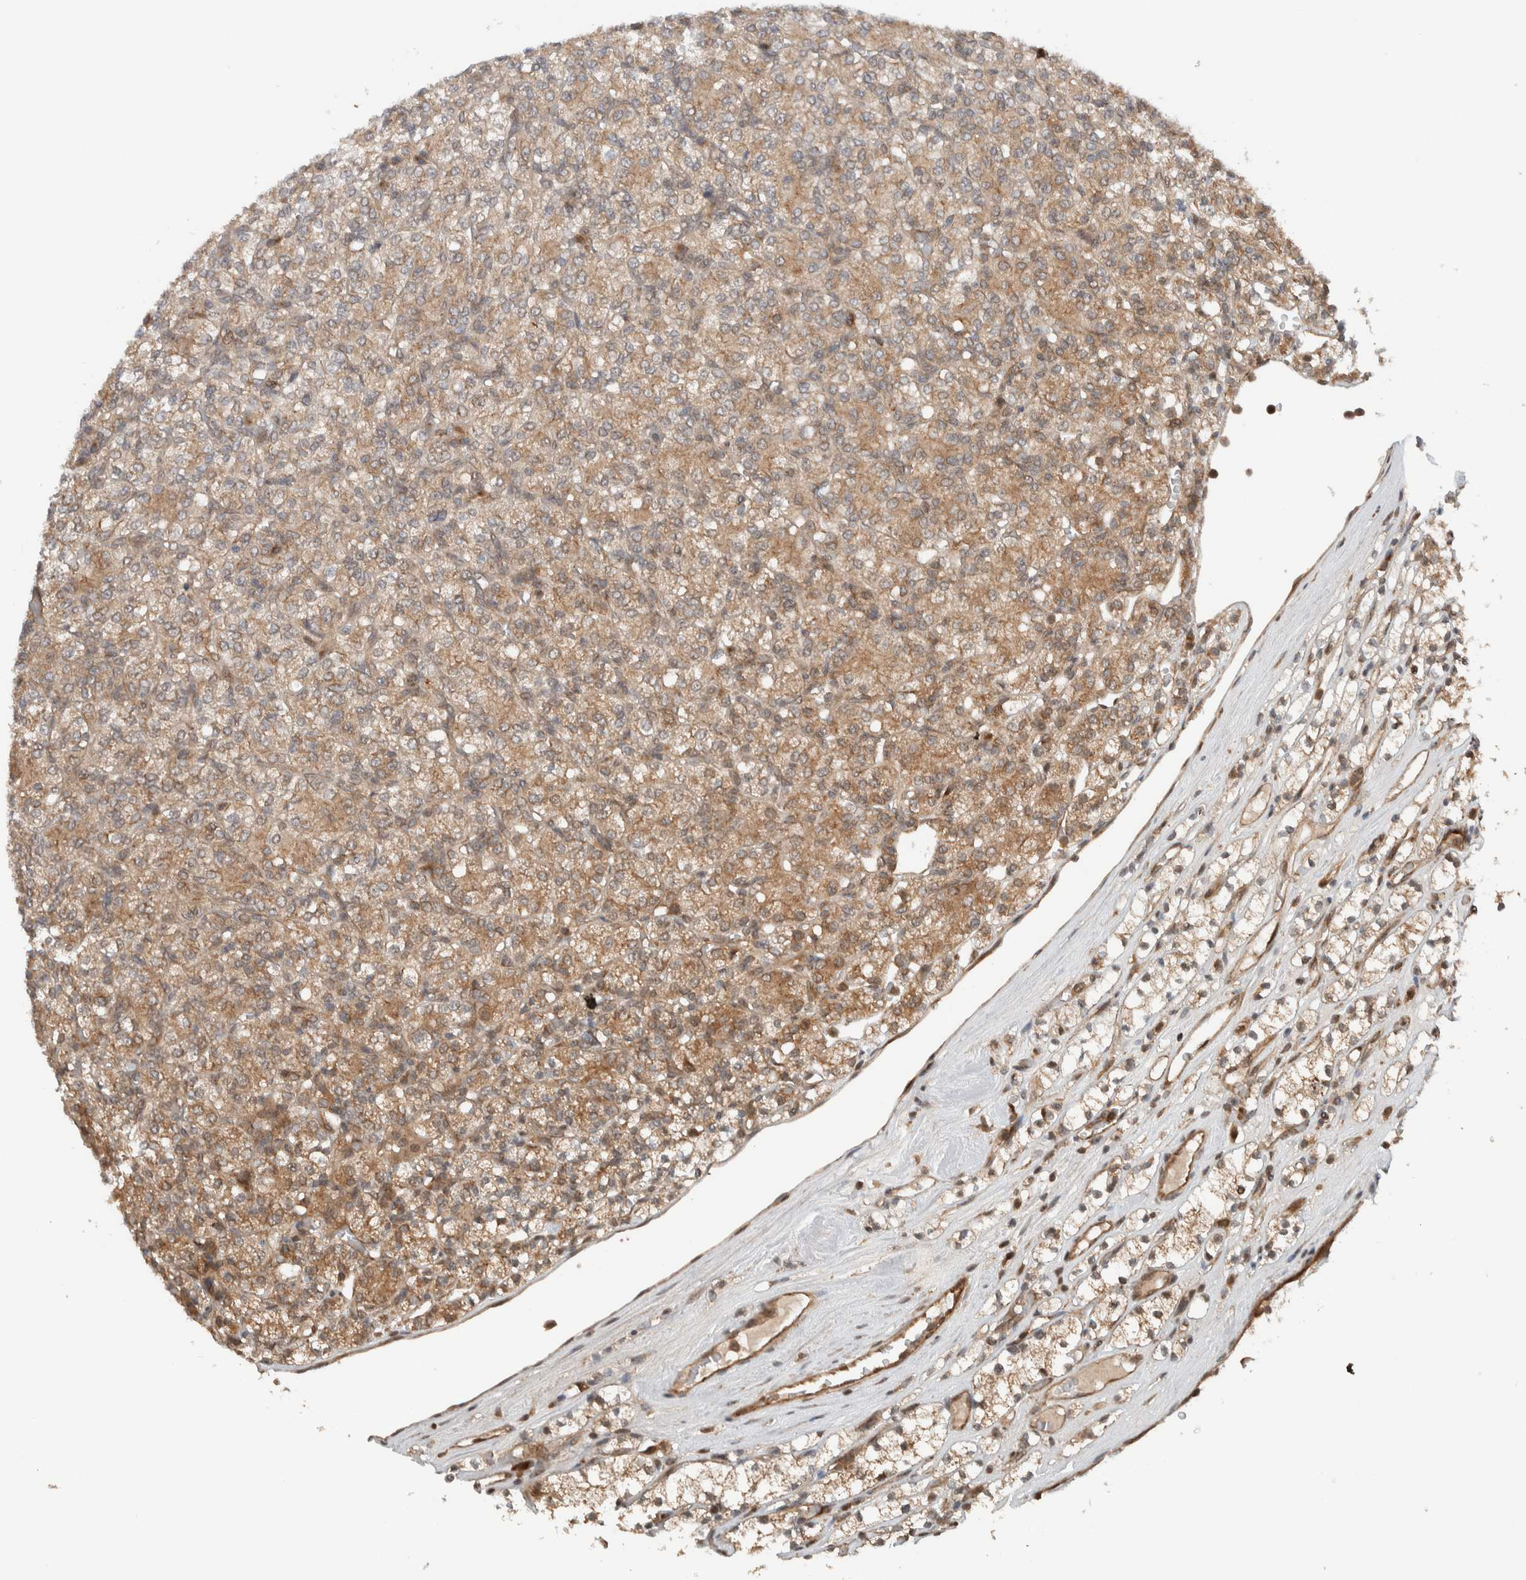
{"staining": {"intensity": "moderate", "quantity": "25%-75%", "location": "cytoplasmic/membranous"}, "tissue": "renal cancer", "cell_type": "Tumor cells", "image_type": "cancer", "snomed": [{"axis": "morphology", "description": "Adenocarcinoma, NOS"}, {"axis": "topography", "description": "Kidney"}], "caption": "Human adenocarcinoma (renal) stained for a protein (brown) exhibits moderate cytoplasmic/membranous positive staining in approximately 25%-75% of tumor cells.", "gene": "KLHL6", "patient": {"sex": "male", "age": 77}}